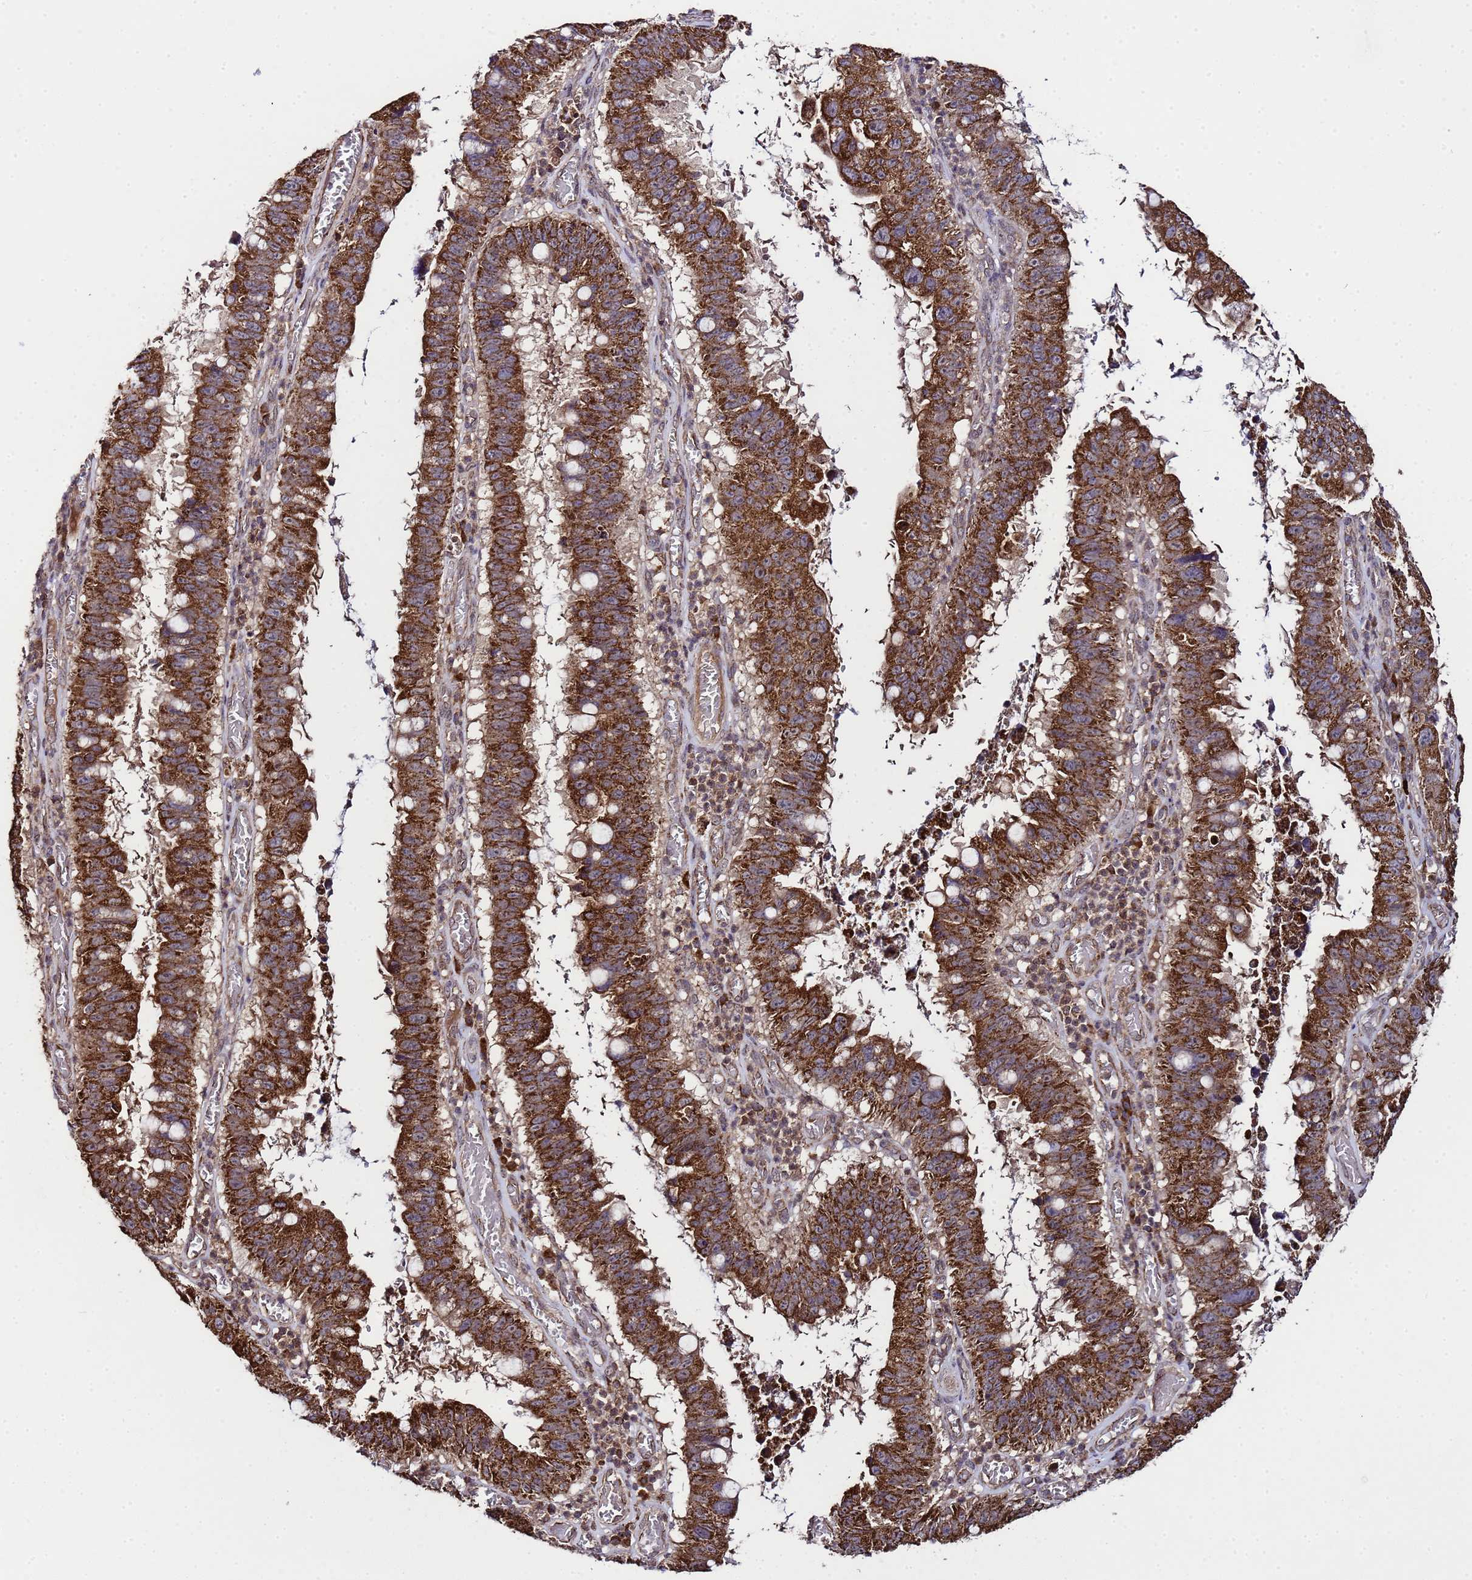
{"staining": {"intensity": "strong", "quantity": ">75%", "location": "cytoplasmic/membranous"}, "tissue": "stomach cancer", "cell_type": "Tumor cells", "image_type": "cancer", "snomed": [{"axis": "morphology", "description": "Adenocarcinoma, NOS"}, {"axis": "topography", "description": "Stomach"}], "caption": "Tumor cells show strong cytoplasmic/membranous positivity in about >75% of cells in stomach adenocarcinoma.", "gene": "HSPBAP1", "patient": {"sex": "male", "age": 59}}